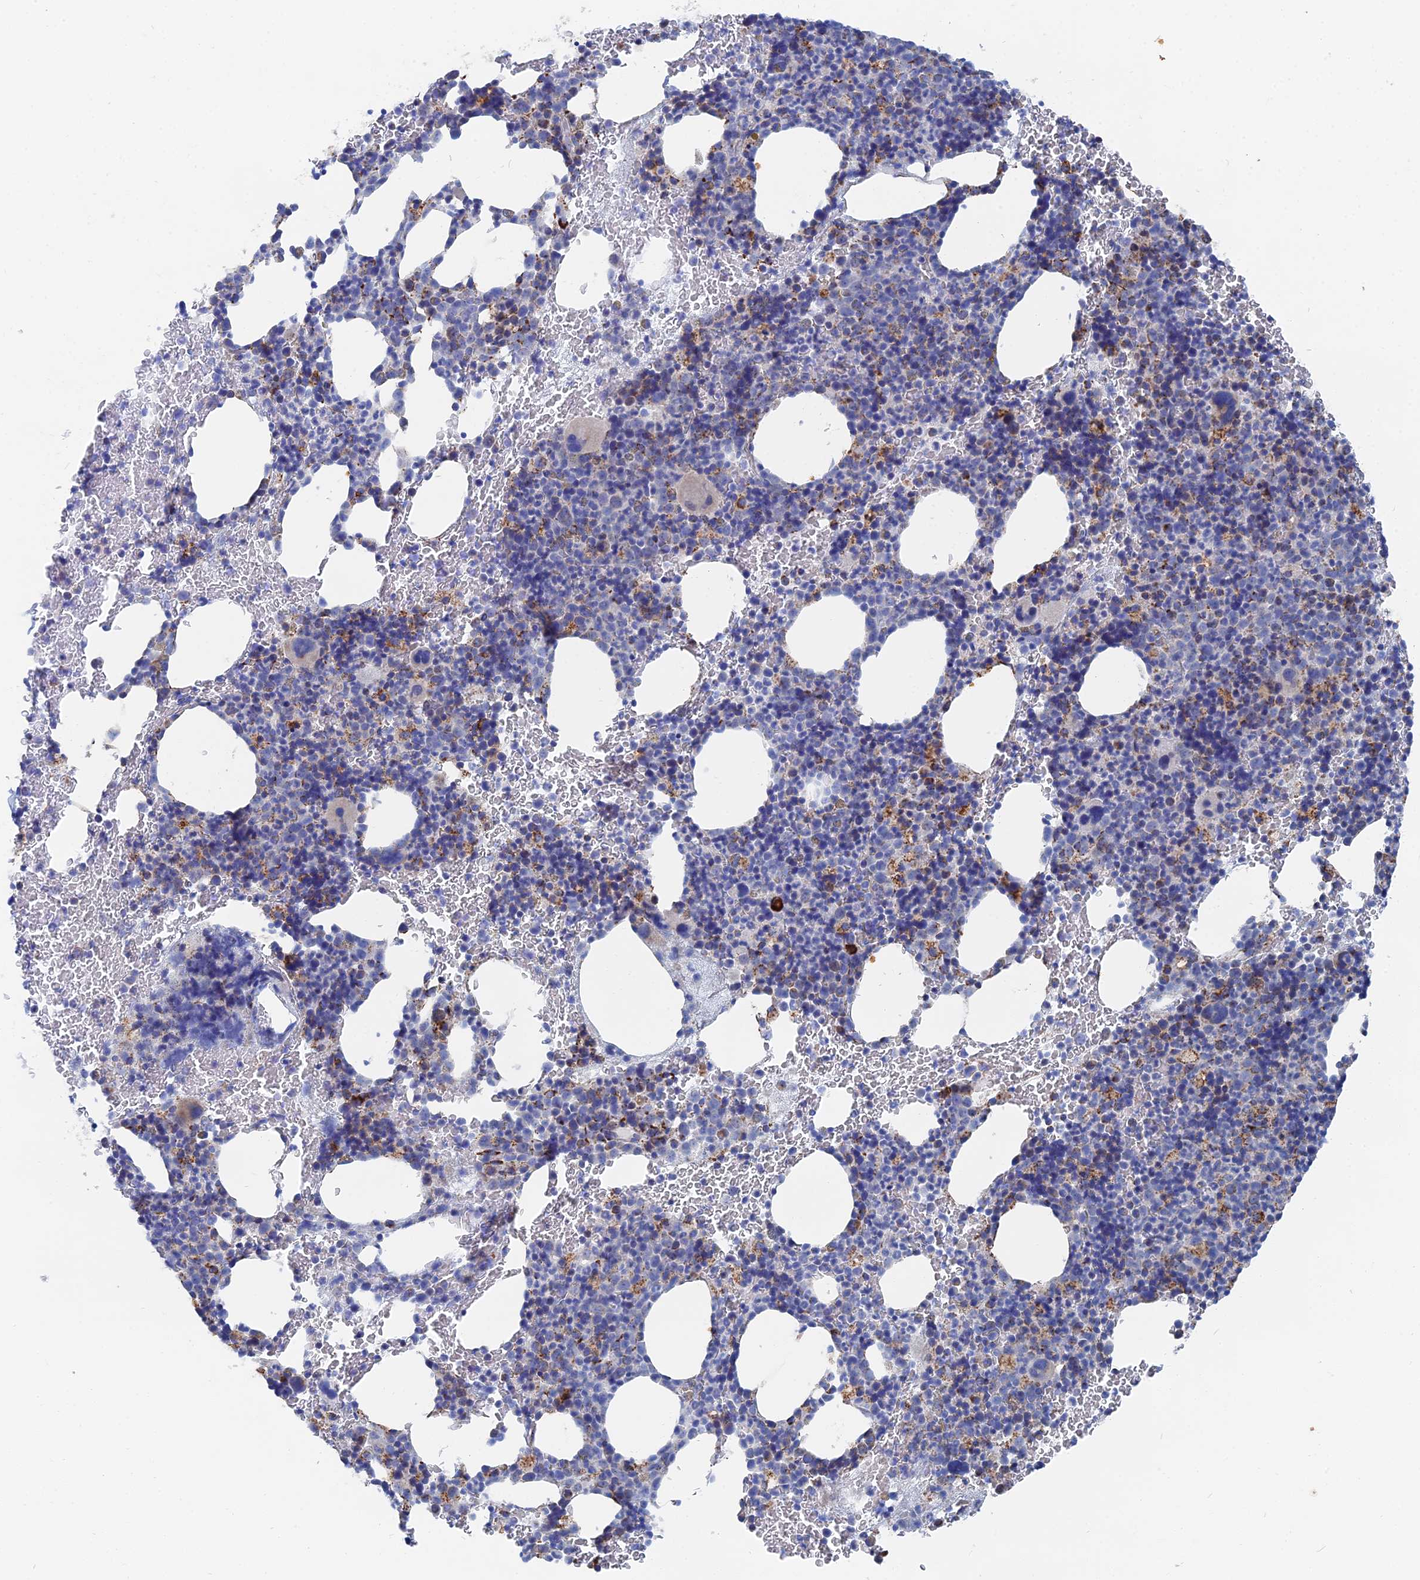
{"staining": {"intensity": "negative", "quantity": "none", "location": "none"}, "tissue": "bone marrow", "cell_type": "Hematopoietic cells", "image_type": "normal", "snomed": [{"axis": "morphology", "description": "Normal tissue, NOS"}, {"axis": "morphology", "description": "Inflammation, NOS"}, {"axis": "topography", "description": "Bone marrow"}], "caption": "The micrograph shows no significant expression in hematopoietic cells of bone marrow.", "gene": "IFT80", "patient": {"sex": "male", "age": 72}}